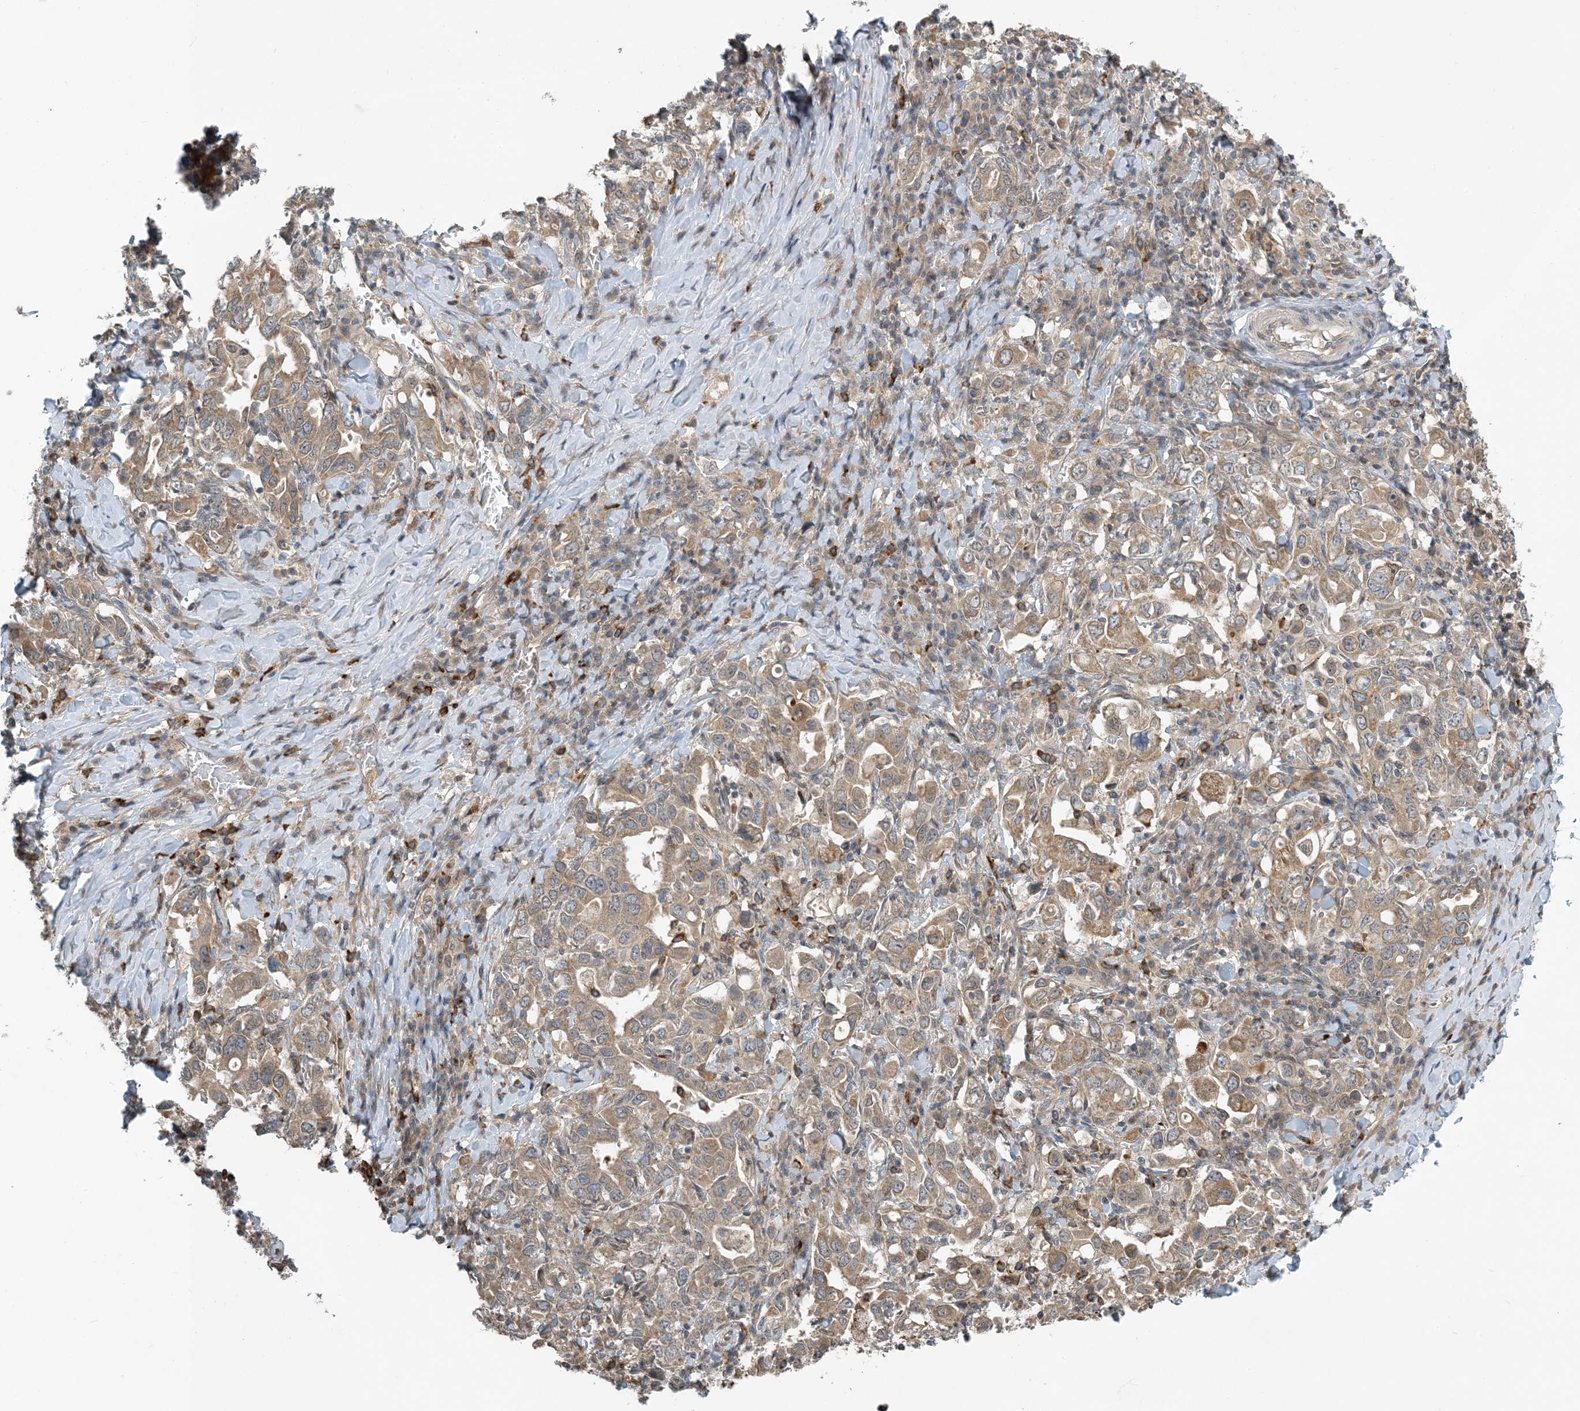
{"staining": {"intensity": "moderate", "quantity": ">75%", "location": "cytoplasmic/membranous"}, "tissue": "stomach cancer", "cell_type": "Tumor cells", "image_type": "cancer", "snomed": [{"axis": "morphology", "description": "Adenocarcinoma, NOS"}, {"axis": "topography", "description": "Stomach, upper"}], "caption": "Moderate cytoplasmic/membranous positivity for a protein is appreciated in about >75% of tumor cells of stomach adenocarcinoma using IHC.", "gene": "ZBTB3", "patient": {"sex": "male", "age": 62}}